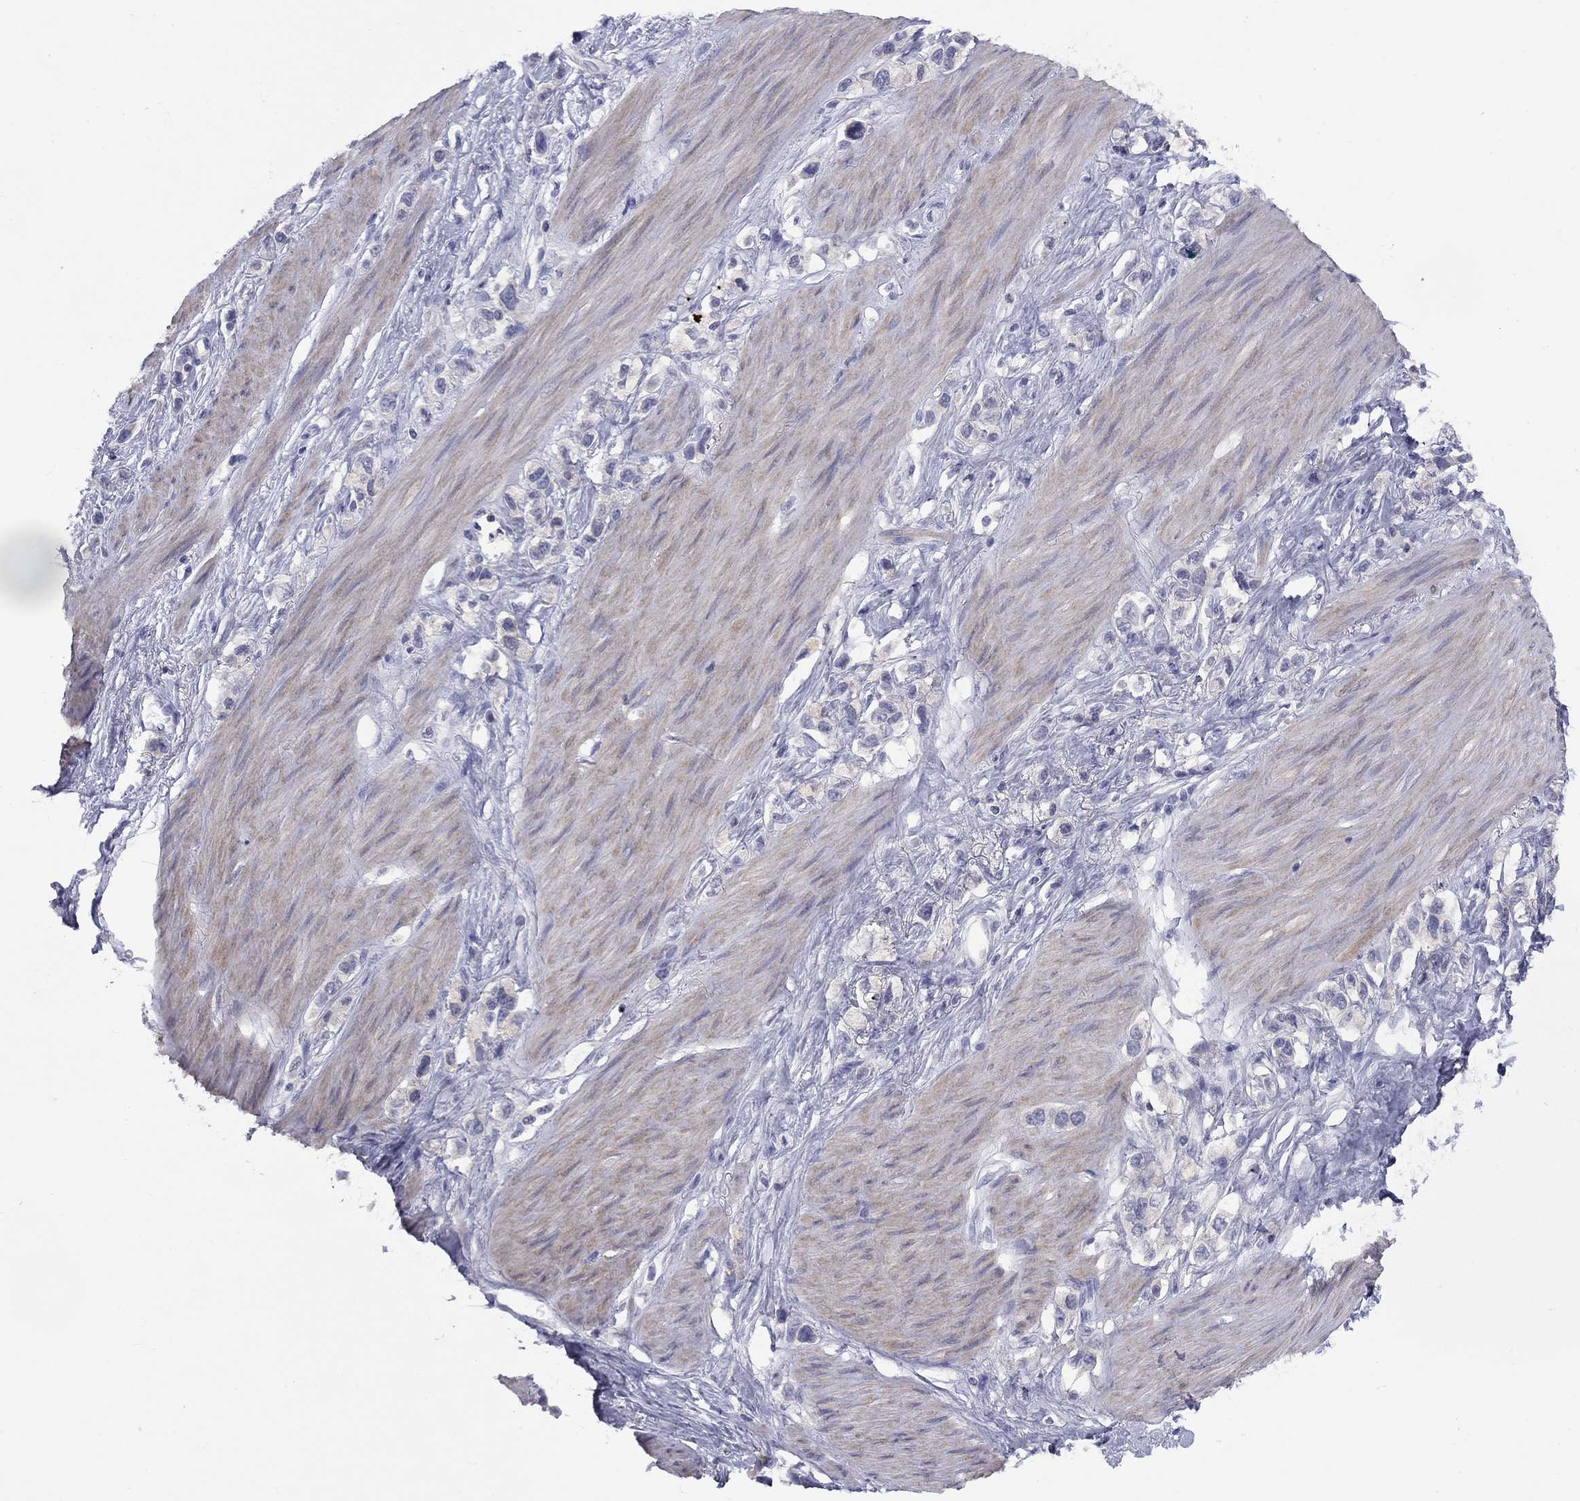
{"staining": {"intensity": "negative", "quantity": "none", "location": "none"}, "tissue": "stomach cancer", "cell_type": "Tumor cells", "image_type": "cancer", "snomed": [{"axis": "morphology", "description": "Normal tissue, NOS"}, {"axis": "morphology", "description": "Adenocarcinoma, NOS"}, {"axis": "morphology", "description": "Adenocarcinoma, High grade"}, {"axis": "topography", "description": "Stomach, upper"}, {"axis": "topography", "description": "Stomach"}], "caption": "Immunohistochemistry of human adenocarcinoma (stomach) demonstrates no staining in tumor cells.", "gene": "CACNA1A", "patient": {"sex": "female", "age": 65}}